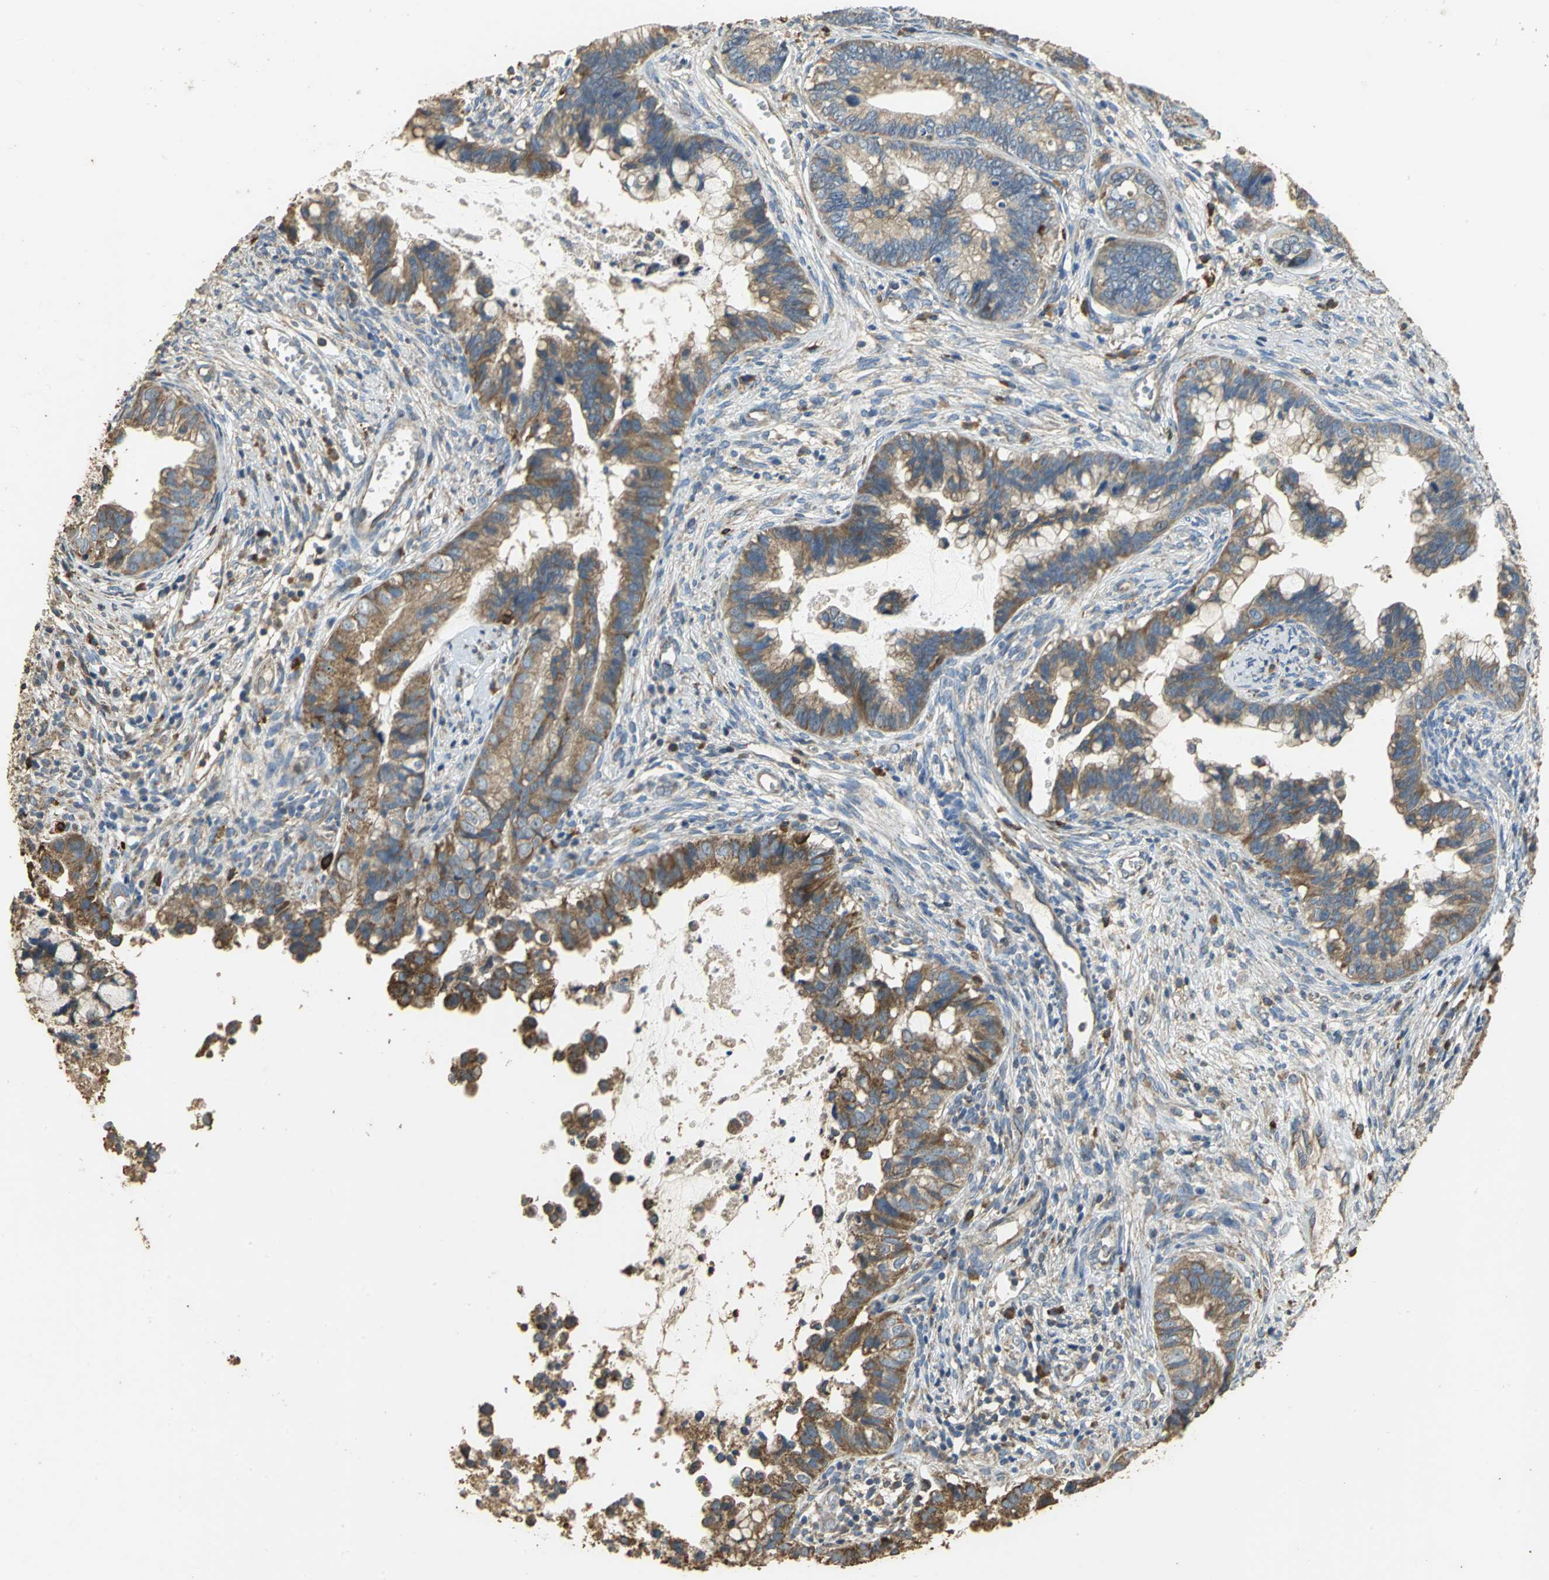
{"staining": {"intensity": "moderate", "quantity": ">75%", "location": "cytoplasmic/membranous"}, "tissue": "cervical cancer", "cell_type": "Tumor cells", "image_type": "cancer", "snomed": [{"axis": "morphology", "description": "Adenocarcinoma, NOS"}, {"axis": "topography", "description": "Cervix"}], "caption": "Adenocarcinoma (cervical) stained for a protein shows moderate cytoplasmic/membranous positivity in tumor cells.", "gene": "ACSL4", "patient": {"sex": "female", "age": 44}}